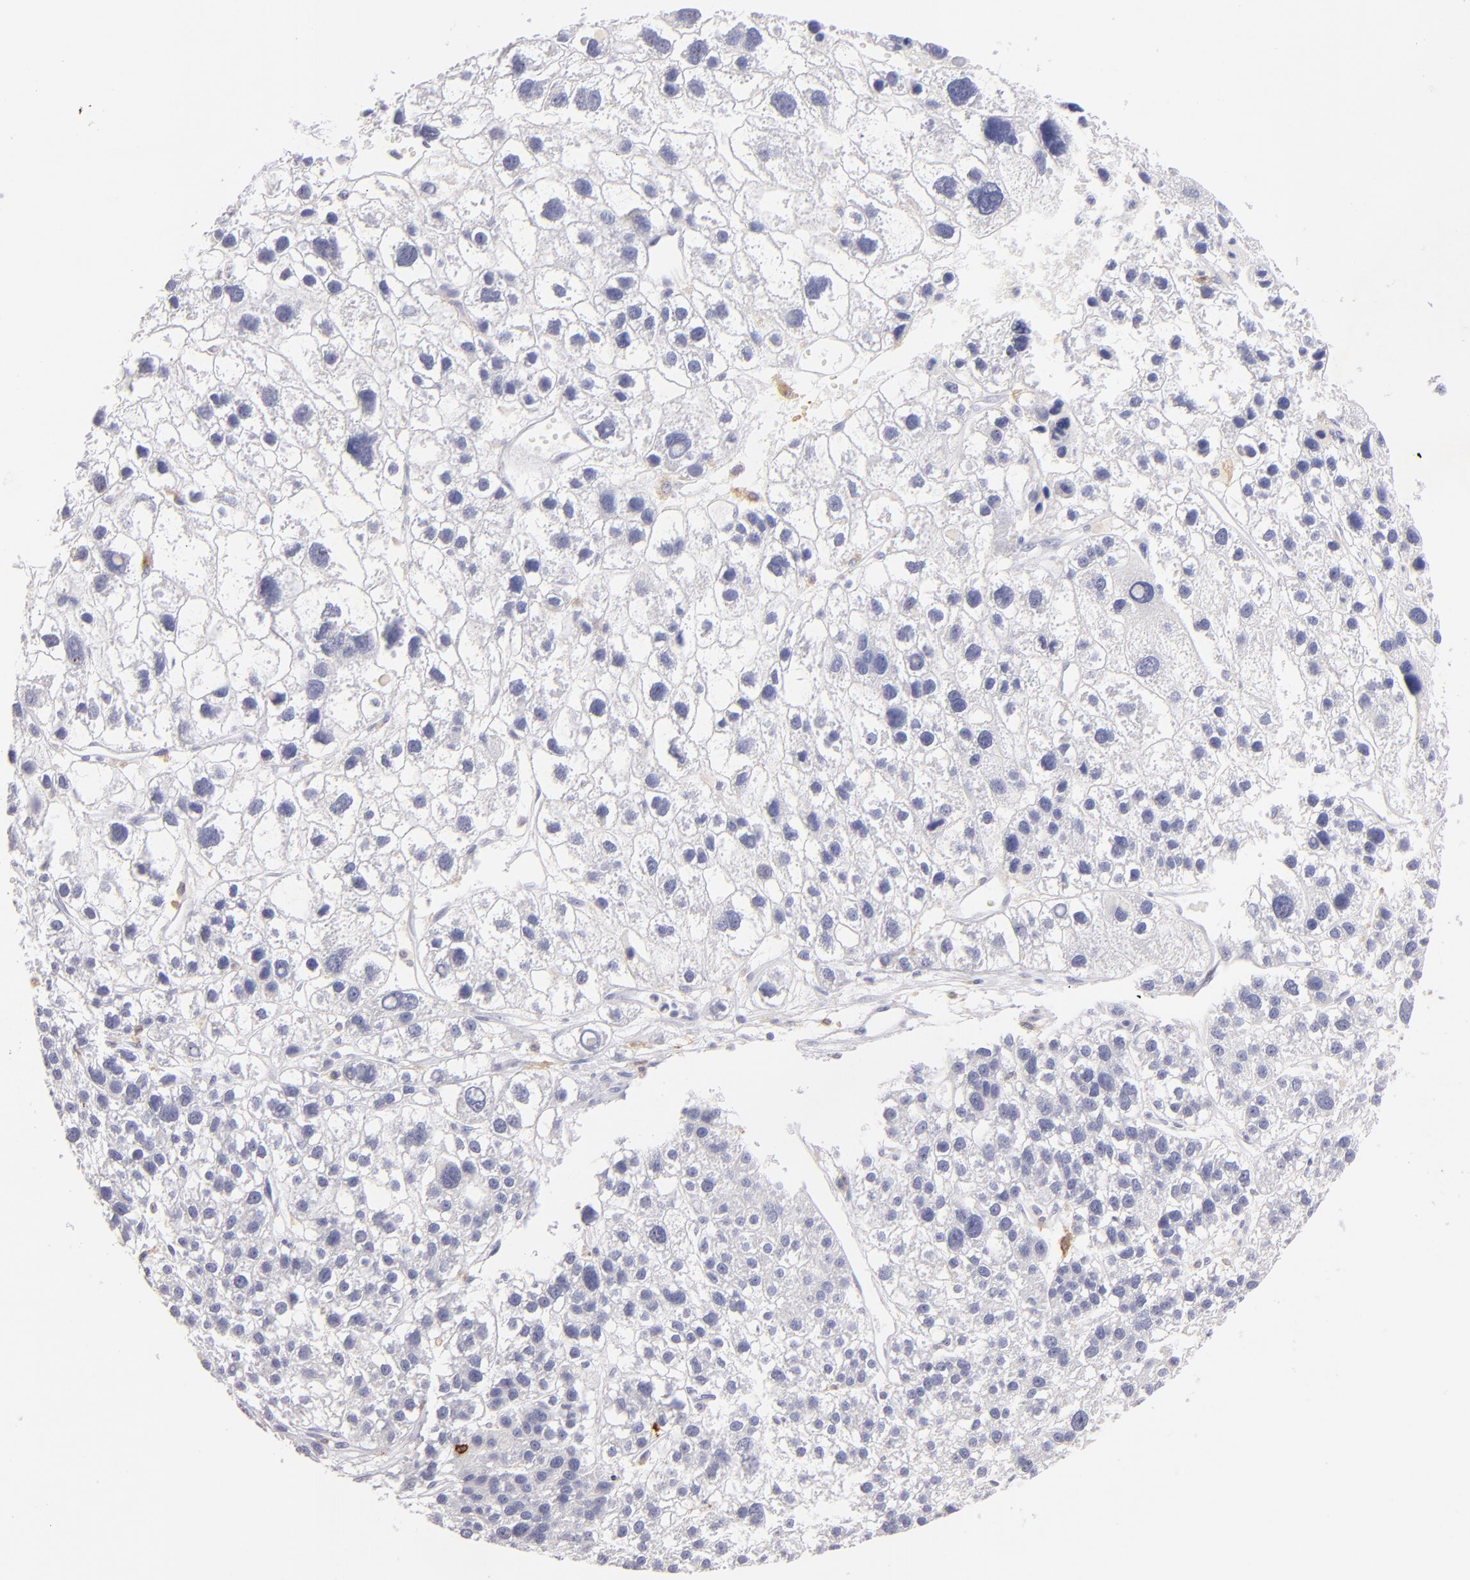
{"staining": {"intensity": "negative", "quantity": "none", "location": "none"}, "tissue": "liver cancer", "cell_type": "Tumor cells", "image_type": "cancer", "snomed": [{"axis": "morphology", "description": "Carcinoma, Hepatocellular, NOS"}, {"axis": "topography", "description": "Liver"}], "caption": "An immunohistochemistry (IHC) histopathology image of liver hepatocellular carcinoma is shown. There is no staining in tumor cells of liver hepatocellular carcinoma.", "gene": "IL2RA", "patient": {"sex": "female", "age": 85}}